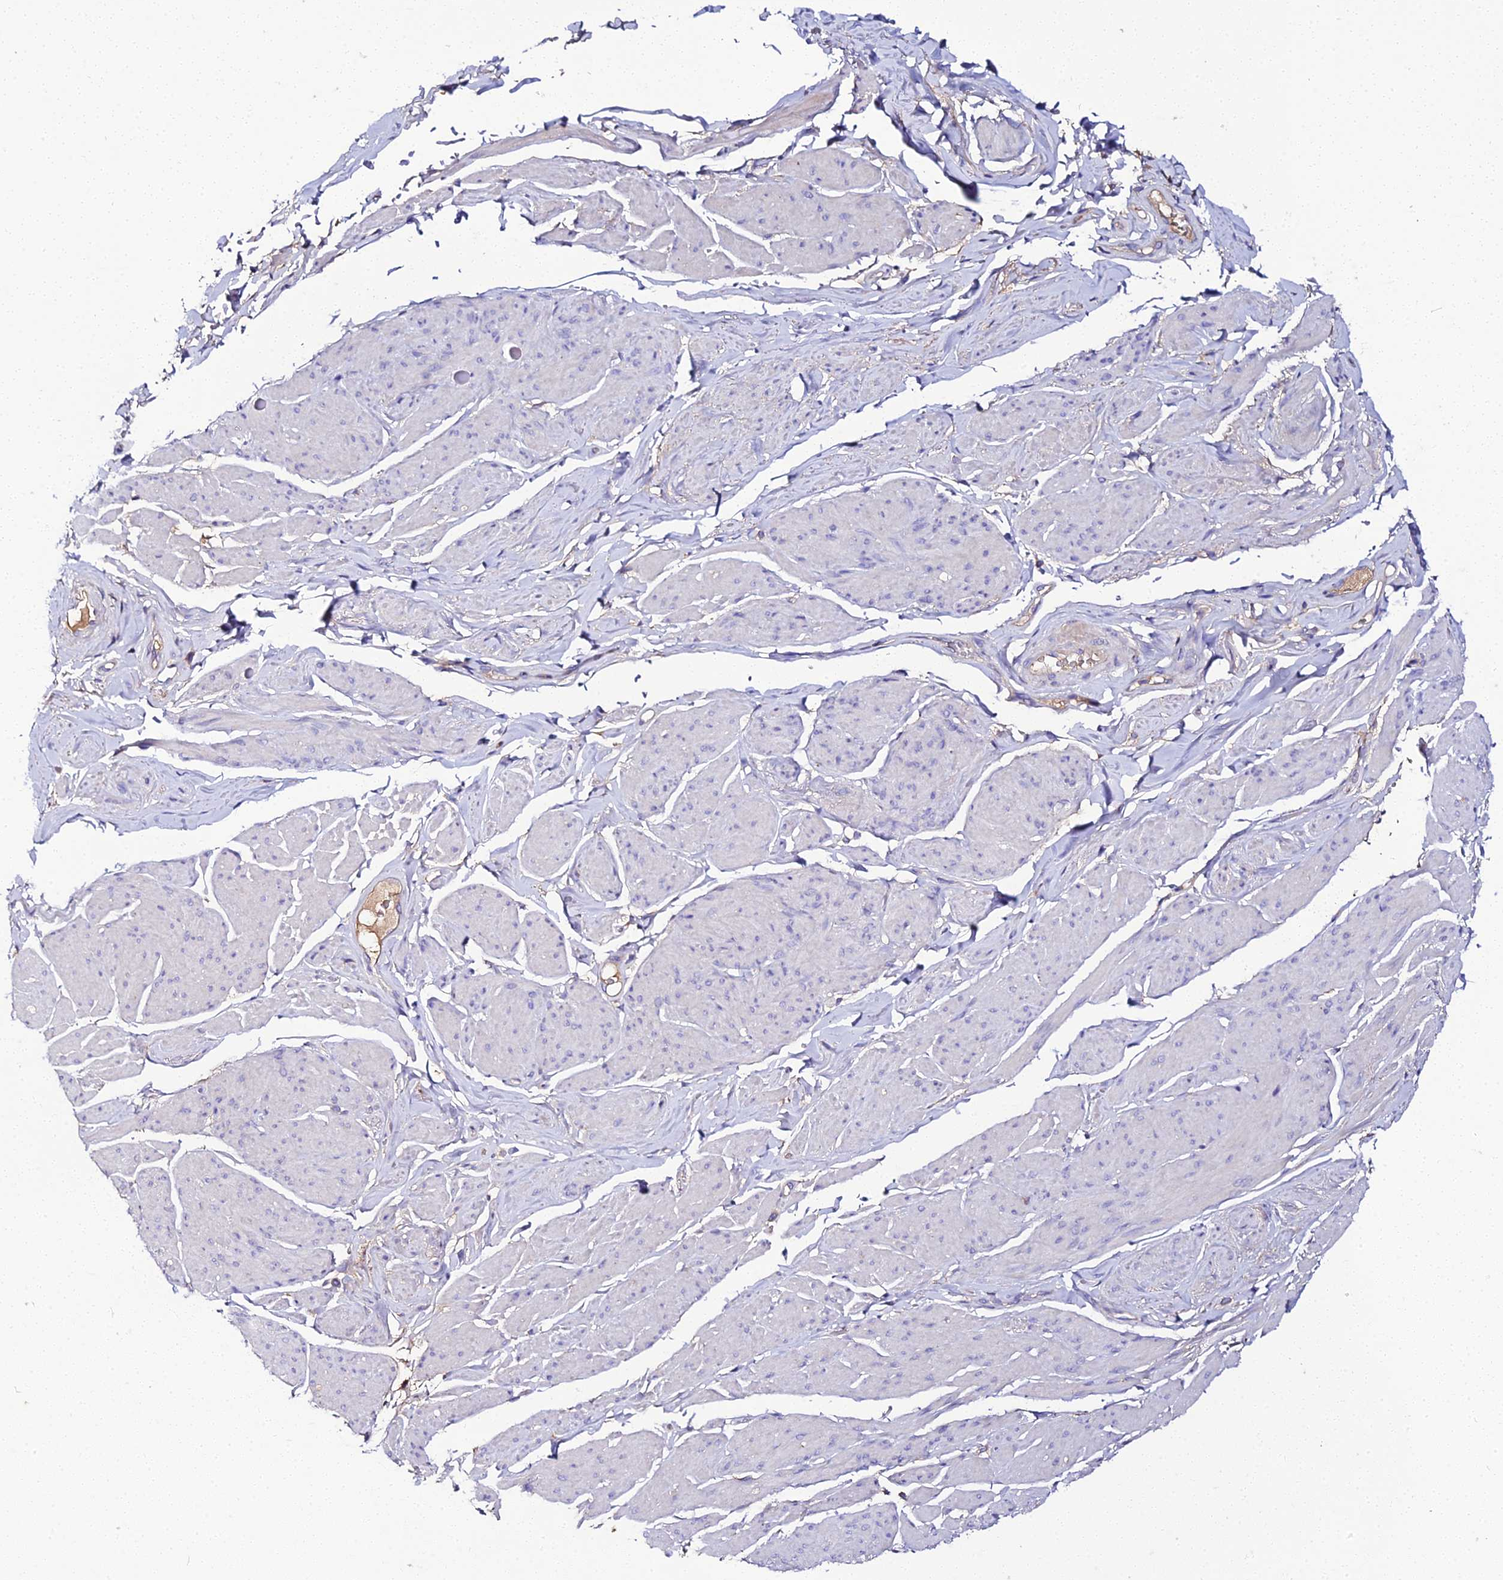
{"staining": {"intensity": "negative", "quantity": "none", "location": "none"}, "tissue": "smooth muscle", "cell_type": "Smooth muscle cells", "image_type": "normal", "snomed": [{"axis": "morphology", "description": "Normal tissue, NOS"}, {"axis": "topography", "description": "Smooth muscle"}, {"axis": "topography", "description": "Peripheral nerve tissue"}], "caption": "This is a micrograph of immunohistochemistry staining of unremarkable smooth muscle, which shows no expression in smooth muscle cells.", "gene": "SCX", "patient": {"sex": "male", "age": 69}}